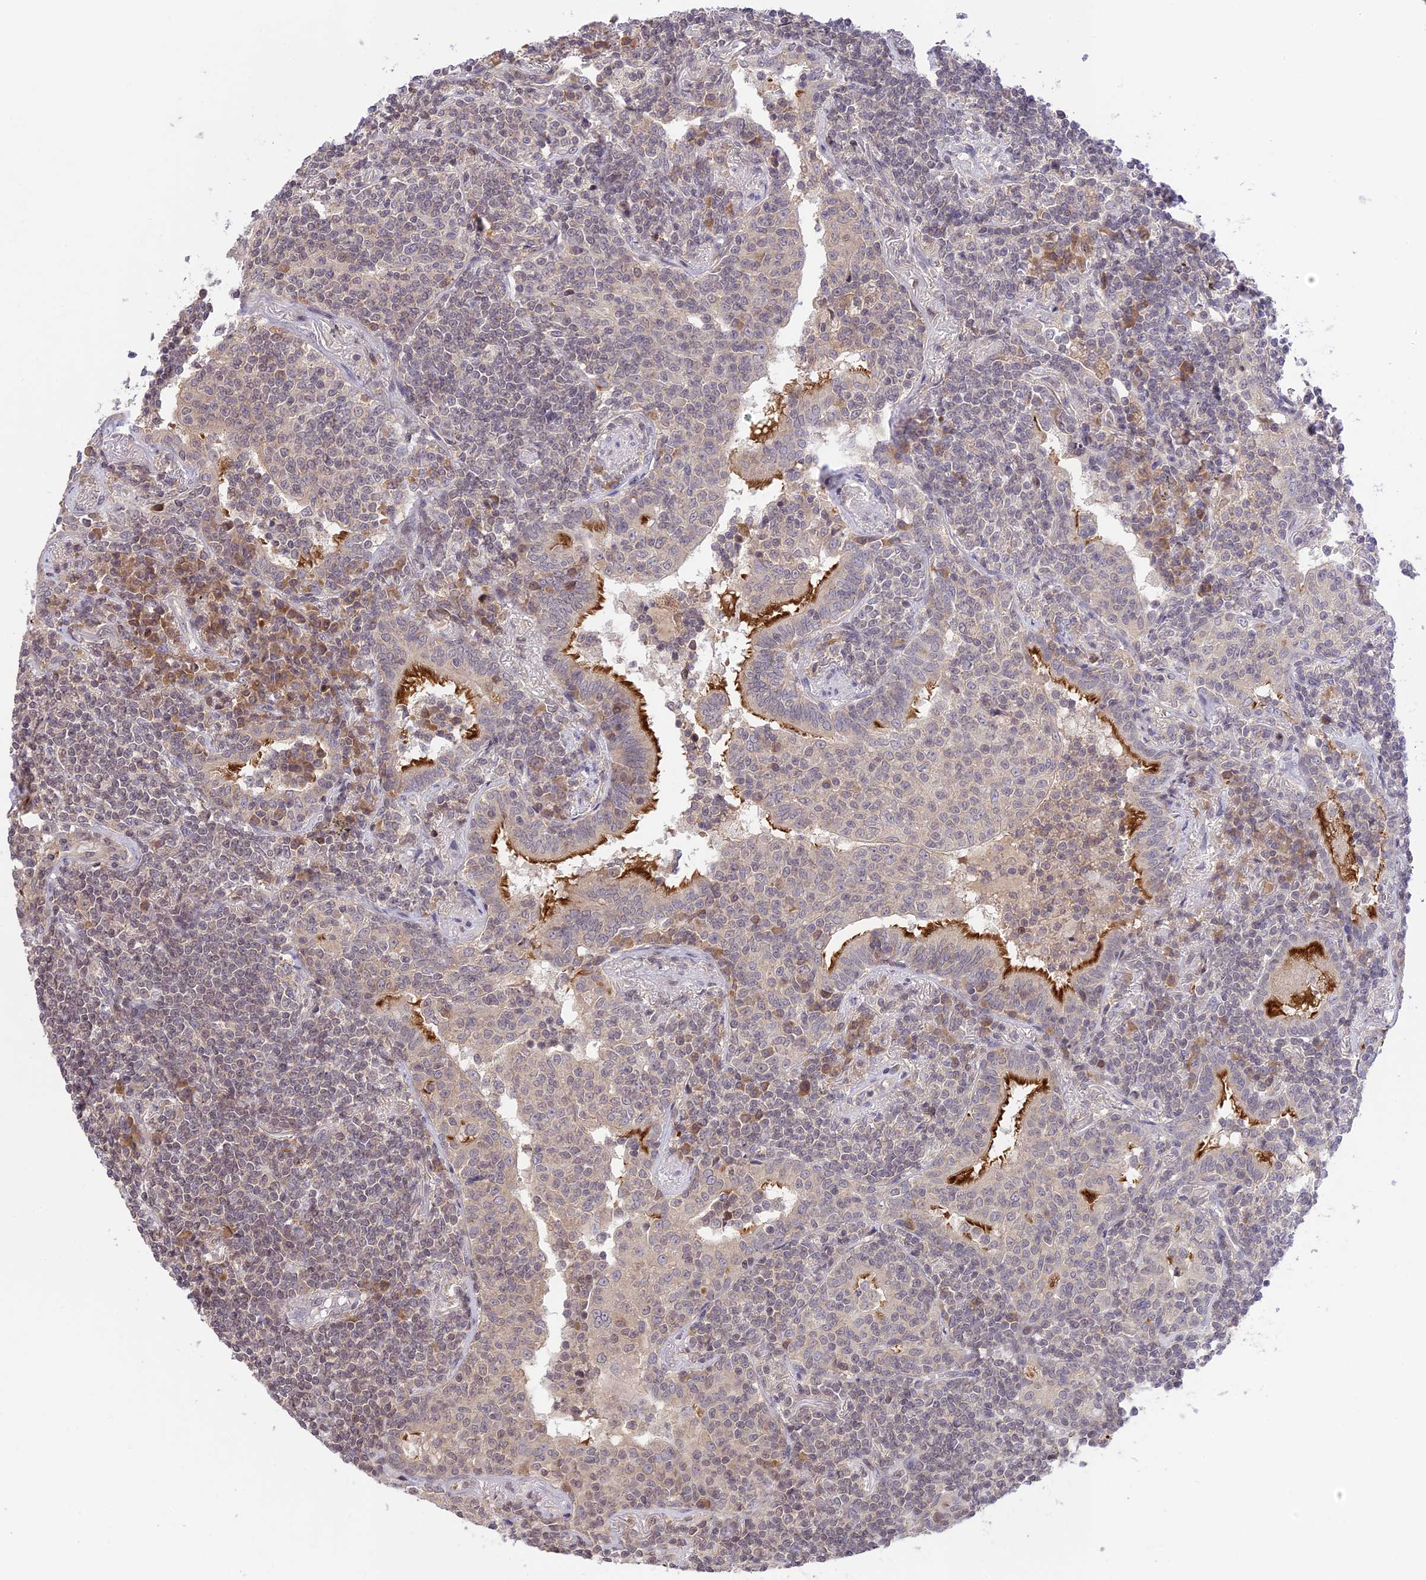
{"staining": {"intensity": "negative", "quantity": "none", "location": "none"}, "tissue": "lymphoma", "cell_type": "Tumor cells", "image_type": "cancer", "snomed": [{"axis": "morphology", "description": "Malignant lymphoma, non-Hodgkin's type, Low grade"}, {"axis": "topography", "description": "Lung"}], "caption": "Immunohistochemistry (IHC) photomicrograph of human lymphoma stained for a protein (brown), which reveals no expression in tumor cells.", "gene": "TEKT1", "patient": {"sex": "female", "age": 71}}